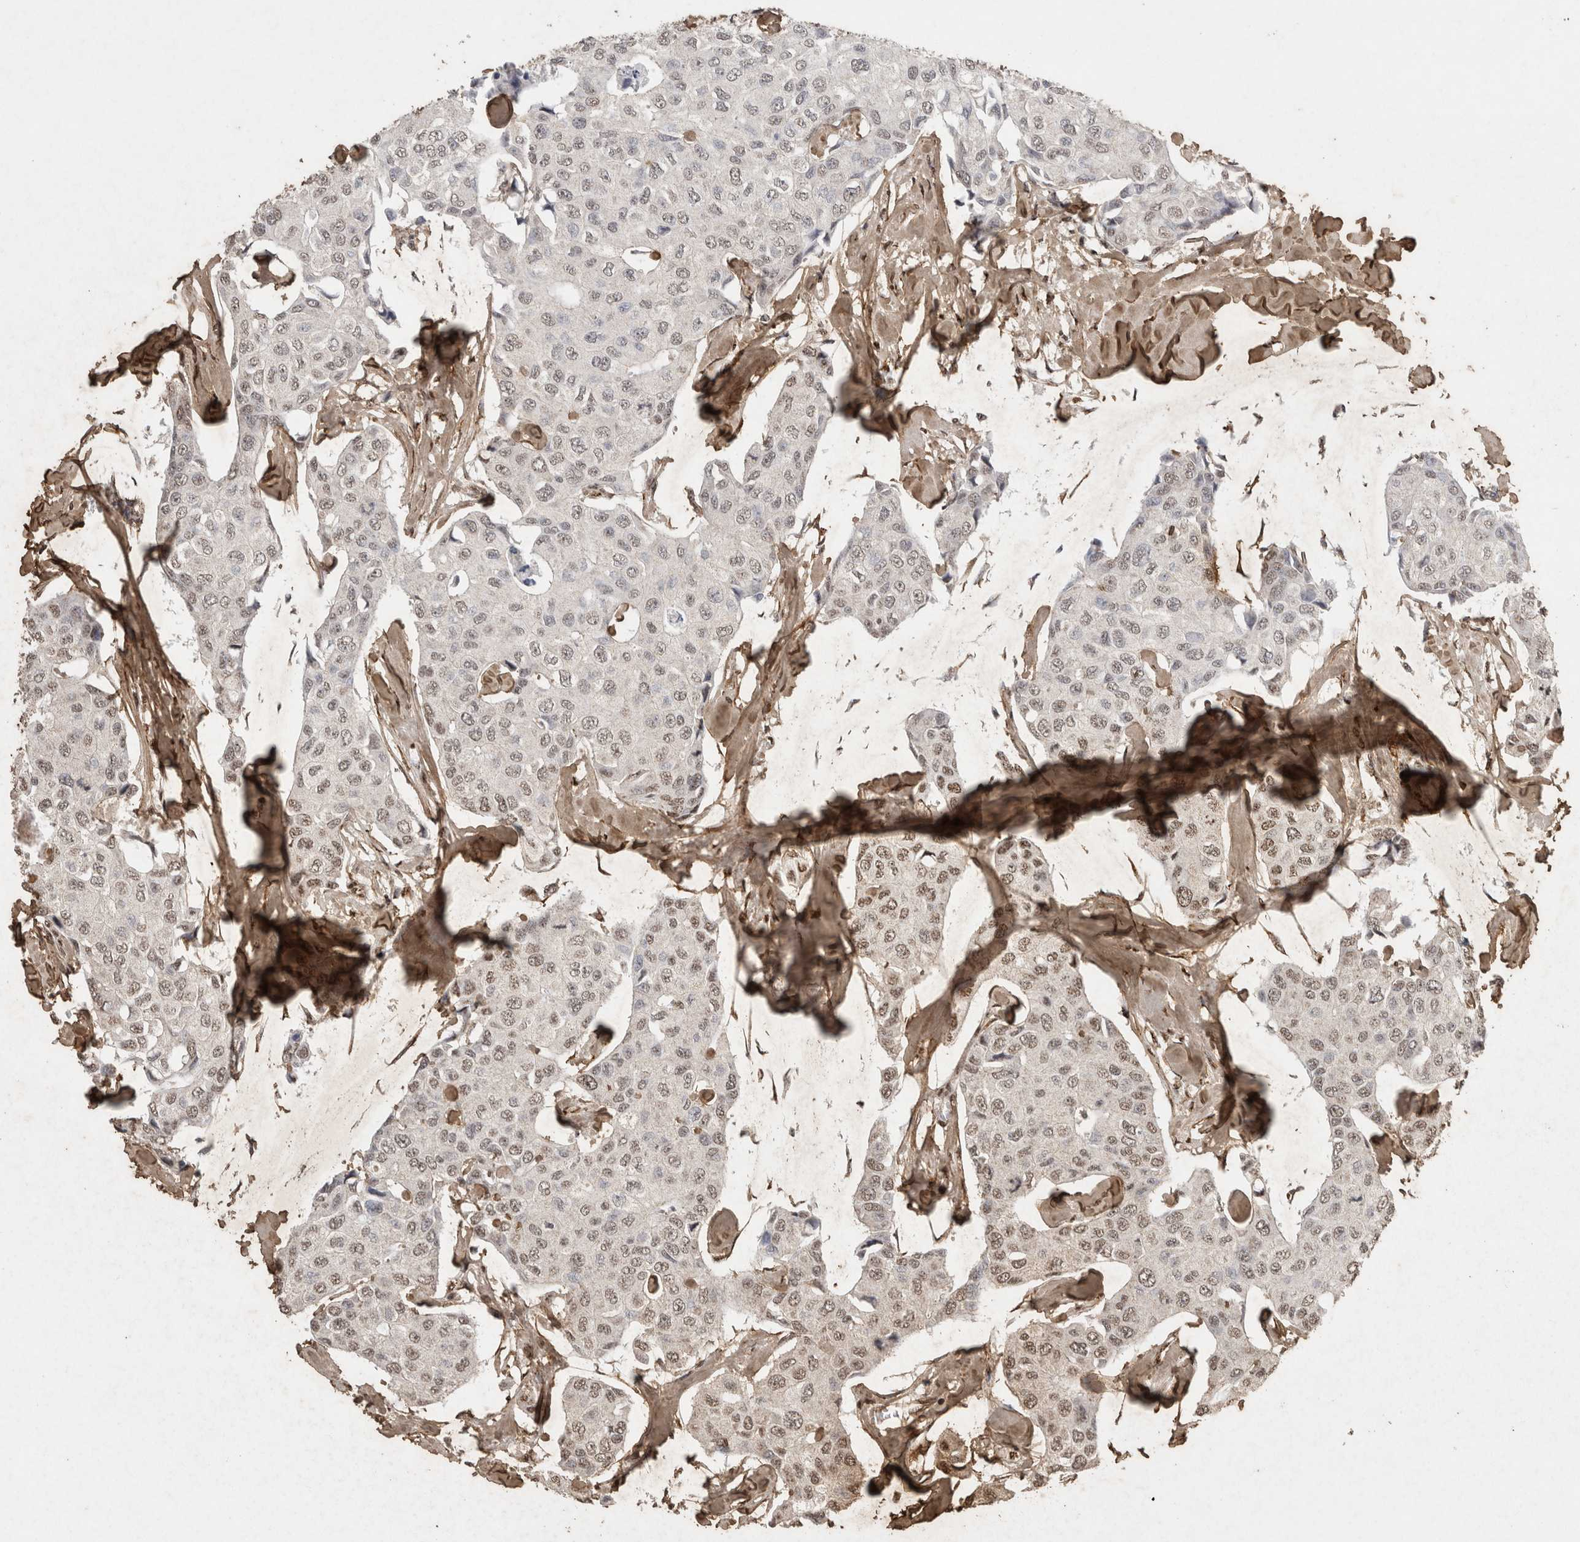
{"staining": {"intensity": "negative", "quantity": "none", "location": "none"}, "tissue": "breast cancer", "cell_type": "Tumor cells", "image_type": "cancer", "snomed": [{"axis": "morphology", "description": "Duct carcinoma"}, {"axis": "topography", "description": "Breast"}], "caption": "High magnification brightfield microscopy of intraductal carcinoma (breast) stained with DAB (brown) and counterstained with hematoxylin (blue): tumor cells show no significant expression.", "gene": "C1QTNF5", "patient": {"sex": "female", "age": 80}}